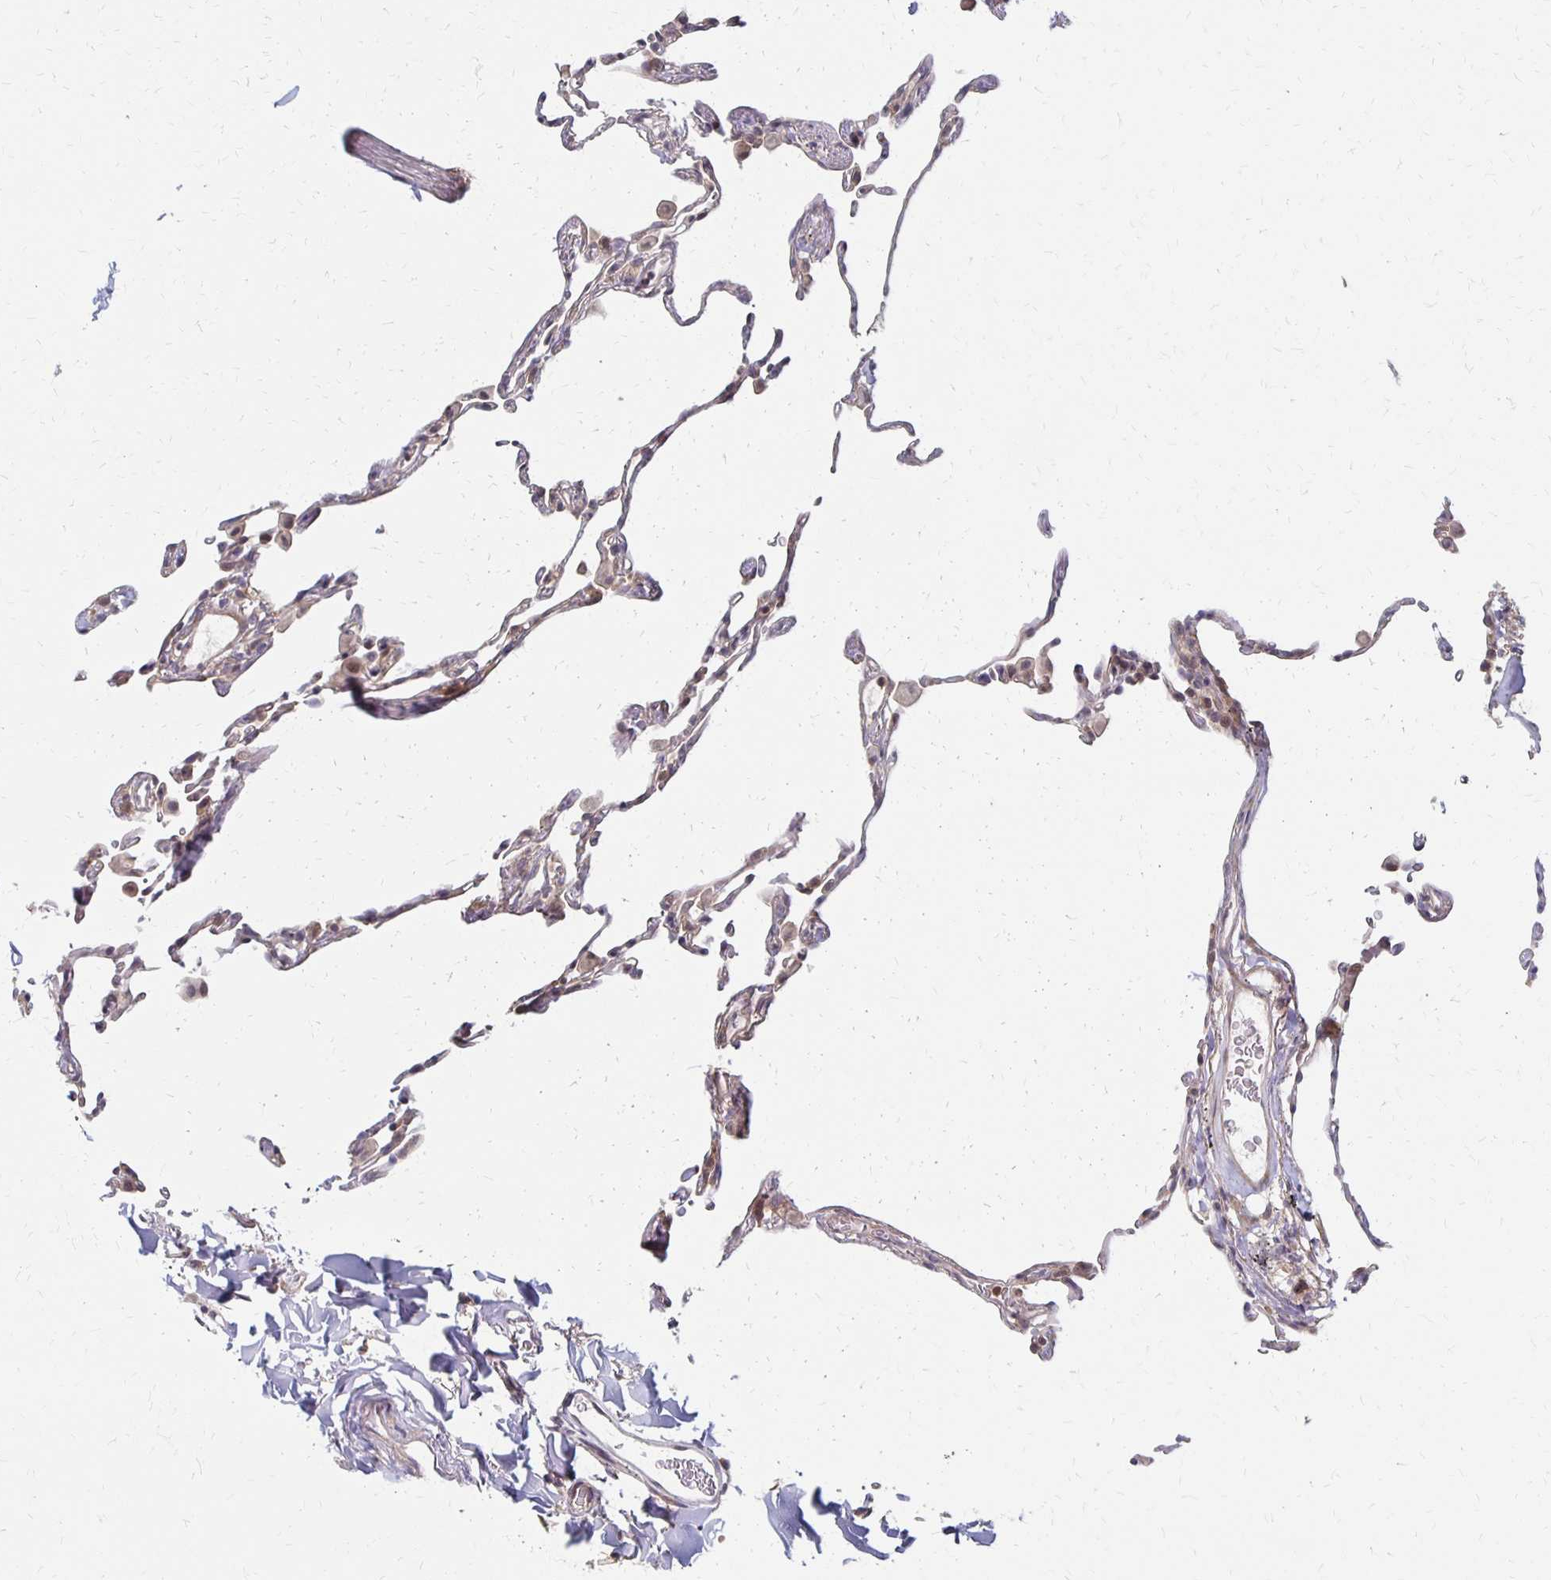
{"staining": {"intensity": "weak", "quantity": "25%-75%", "location": "cytoplasmic/membranous"}, "tissue": "lung", "cell_type": "Alveolar cells", "image_type": "normal", "snomed": [{"axis": "morphology", "description": "Normal tissue, NOS"}, {"axis": "topography", "description": "Lung"}], "caption": "A brown stain shows weak cytoplasmic/membranous positivity of a protein in alveolar cells of benign human lung.", "gene": "PRKCB", "patient": {"sex": "female", "age": 57}}